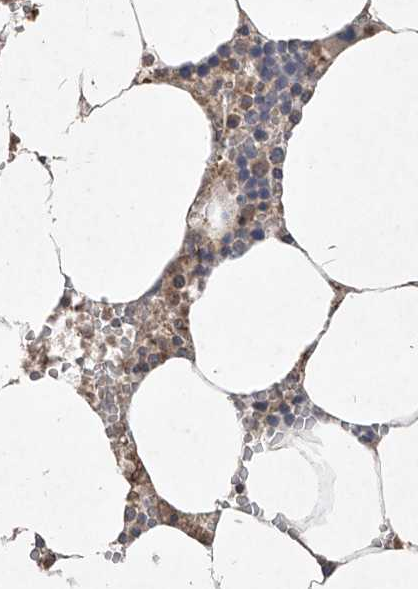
{"staining": {"intensity": "weak", "quantity": "25%-75%", "location": "cytoplasmic/membranous"}, "tissue": "bone marrow", "cell_type": "Hematopoietic cells", "image_type": "normal", "snomed": [{"axis": "morphology", "description": "Normal tissue, NOS"}, {"axis": "topography", "description": "Bone marrow"}], "caption": "Unremarkable bone marrow was stained to show a protein in brown. There is low levels of weak cytoplasmic/membranous positivity in approximately 25%-75% of hematopoietic cells. The protein is shown in brown color, while the nuclei are stained blue.", "gene": "ABCD3", "patient": {"sex": "male", "age": 70}}